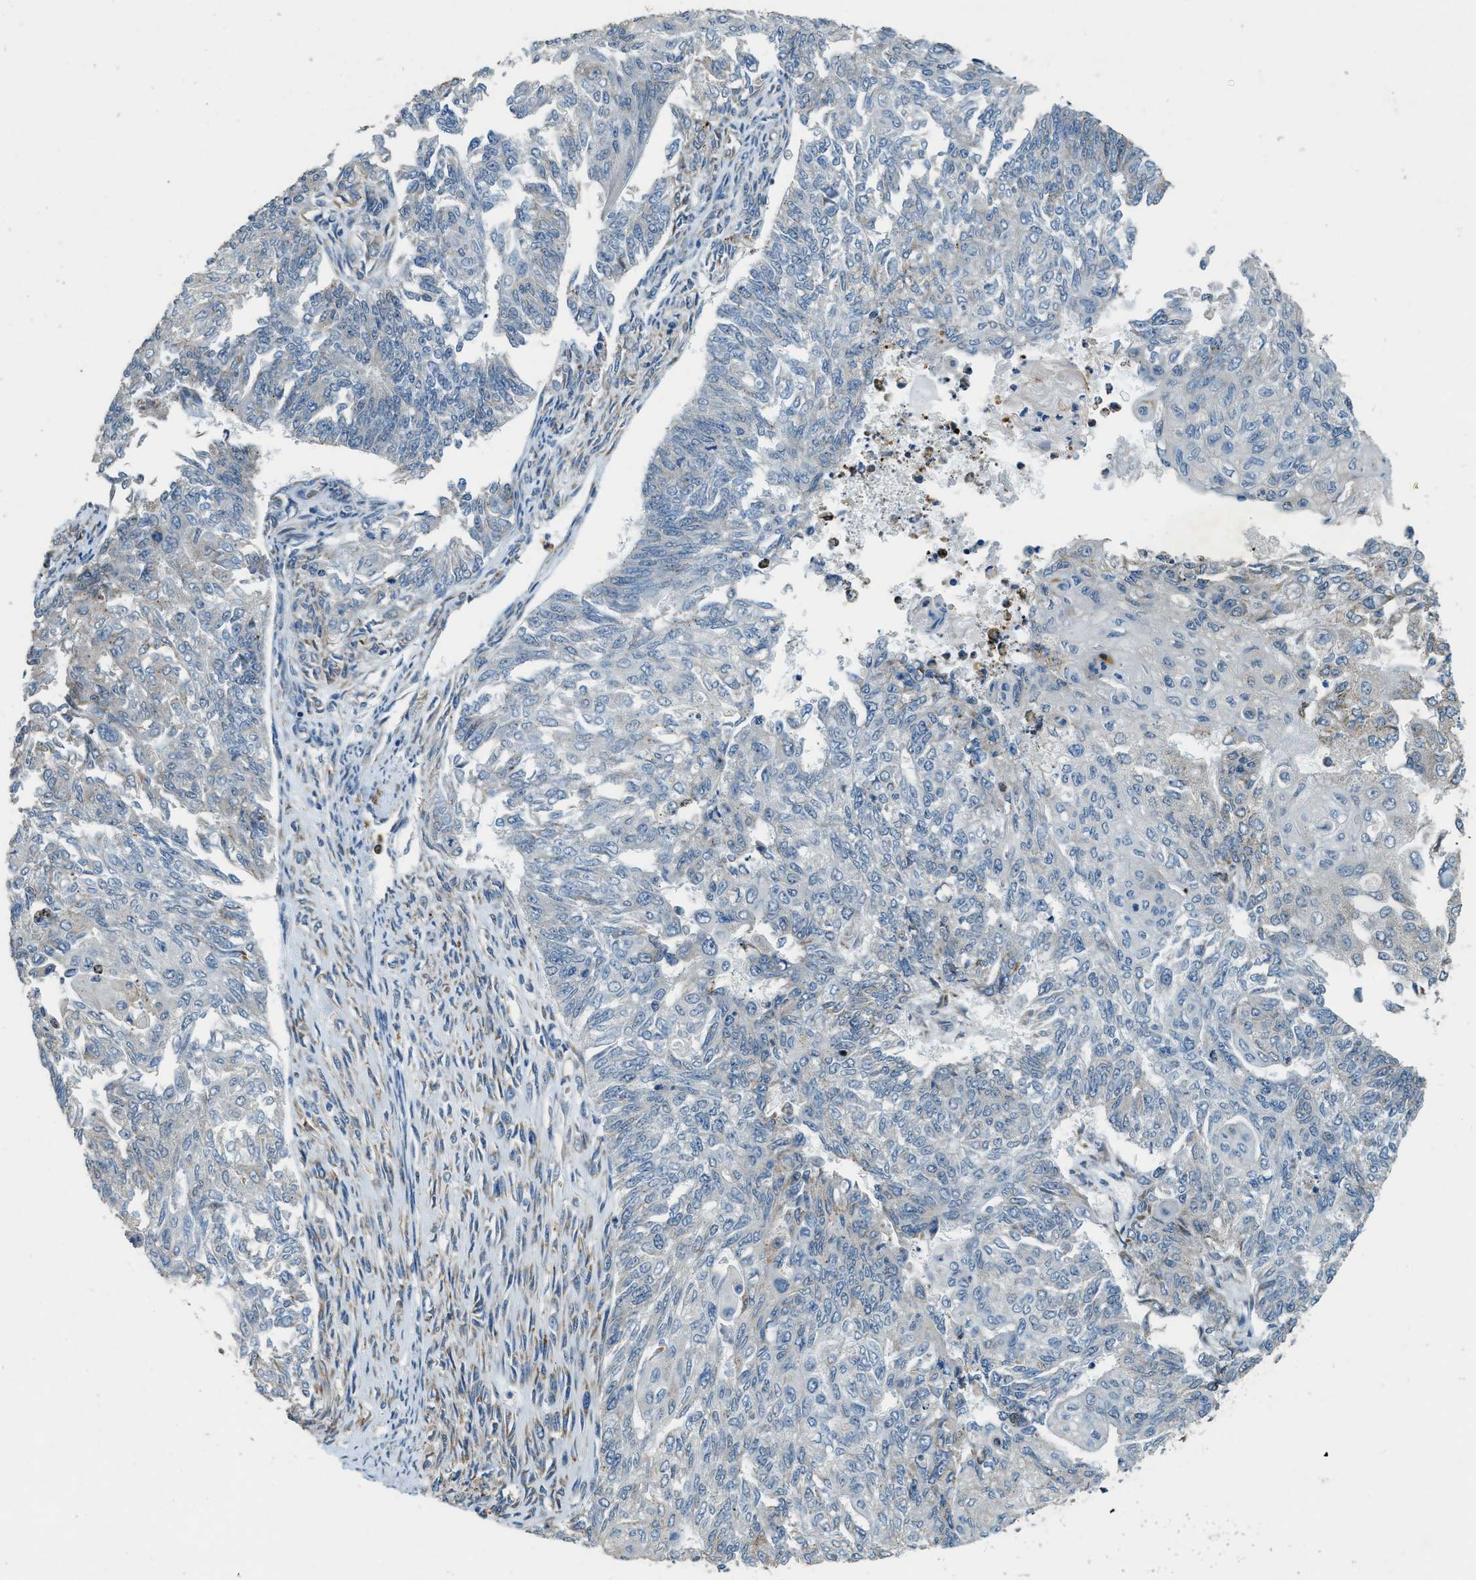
{"staining": {"intensity": "weak", "quantity": "<25%", "location": "cytoplasmic/membranous"}, "tissue": "endometrial cancer", "cell_type": "Tumor cells", "image_type": "cancer", "snomed": [{"axis": "morphology", "description": "Adenocarcinoma, NOS"}, {"axis": "topography", "description": "Endometrium"}], "caption": "This is an immunohistochemistry (IHC) micrograph of endometrial cancer (adenocarcinoma). There is no staining in tumor cells.", "gene": "HERC2", "patient": {"sex": "female", "age": 32}}